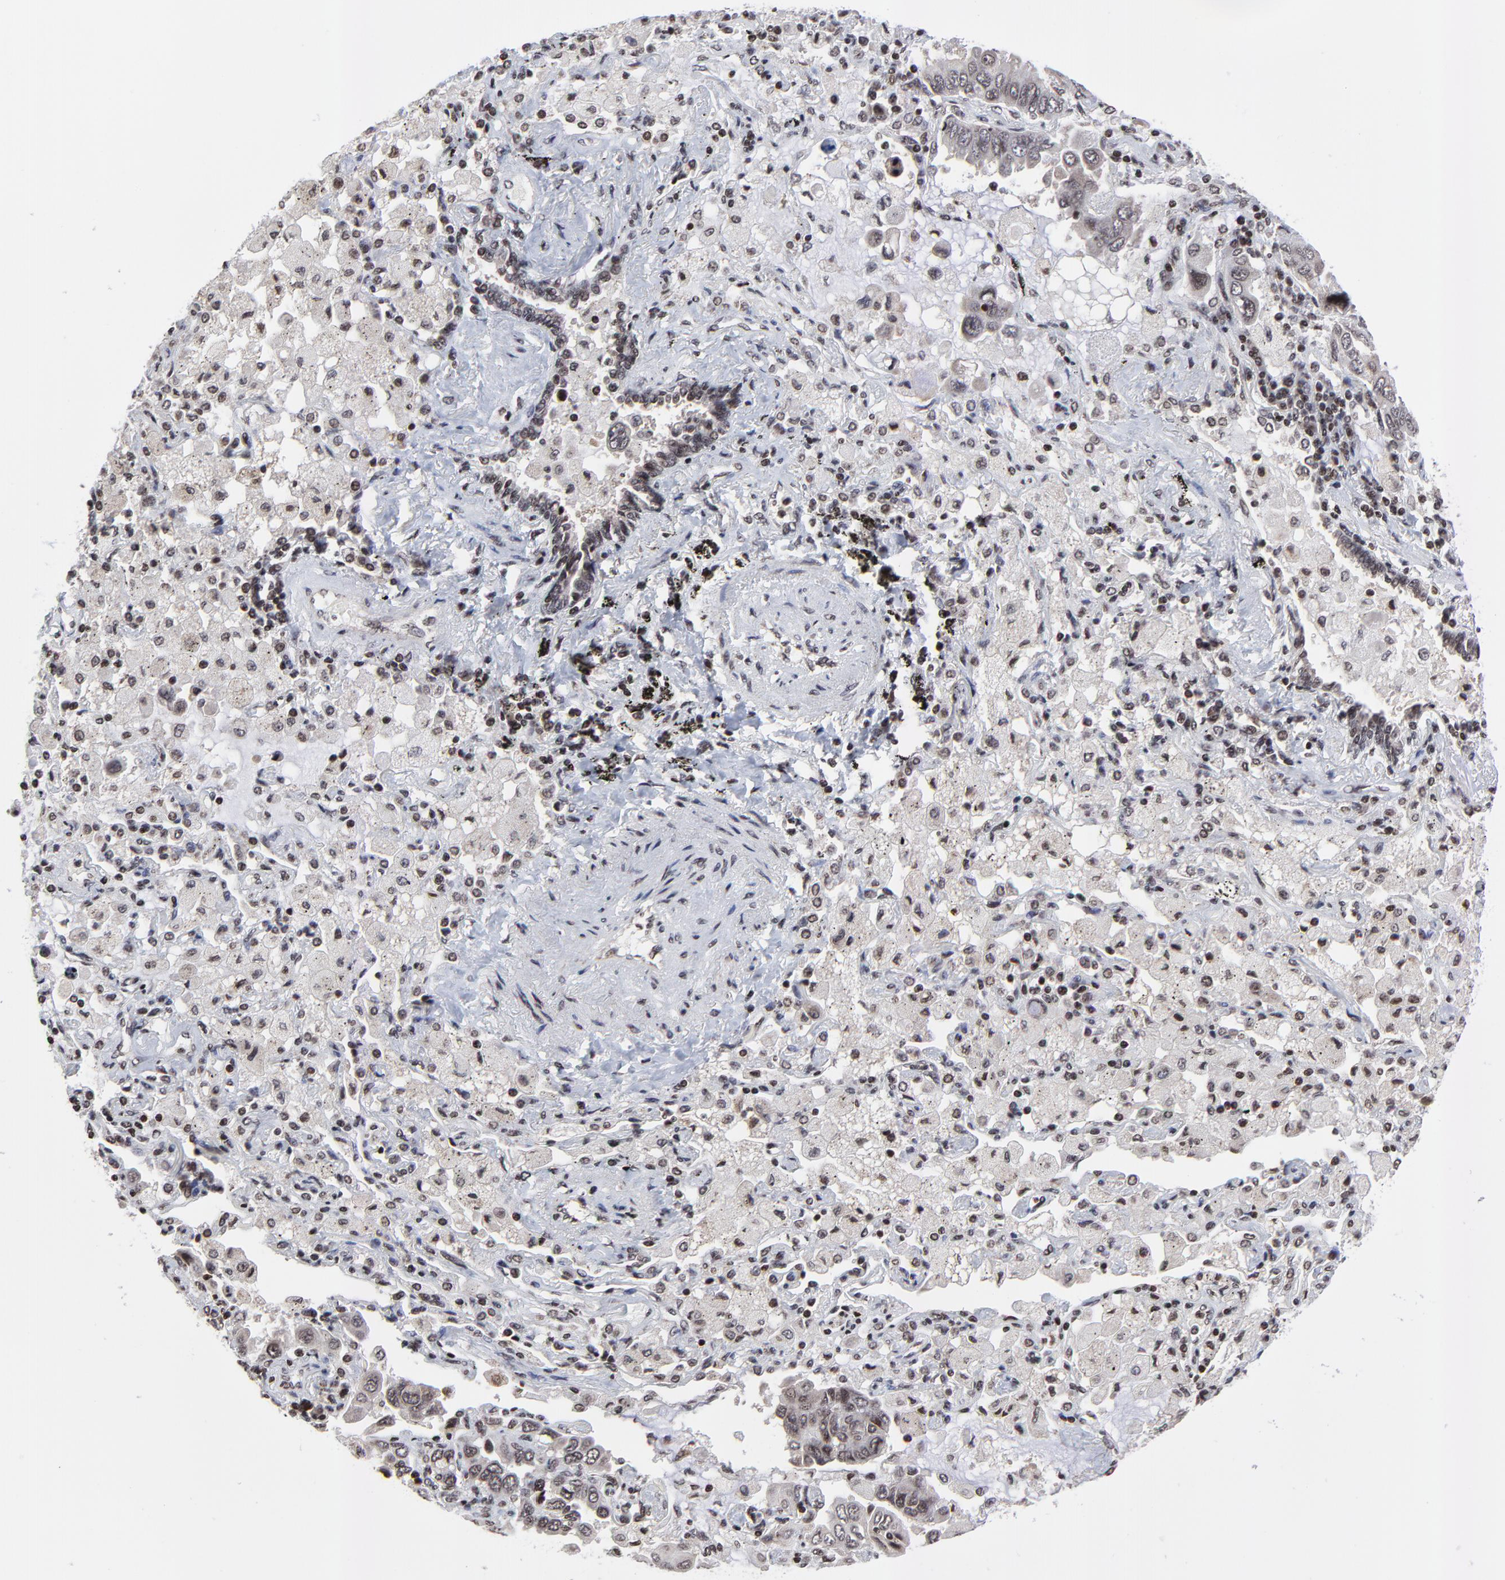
{"staining": {"intensity": "moderate", "quantity": ">75%", "location": "cytoplasmic/membranous,nuclear"}, "tissue": "lung cancer", "cell_type": "Tumor cells", "image_type": "cancer", "snomed": [{"axis": "morphology", "description": "Adenocarcinoma, NOS"}, {"axis": "topography", "description": "Lung"}], "caption": "Lung cancer (adenocarcinoma) was stained to show a protein in brown. There is medium levels of moderate cytoplasmic/membranous and nuclear staining in approximately >75% of tumor cells.", "gene": "ZNF777", "patient": {"sex": "male", "age": 64}}